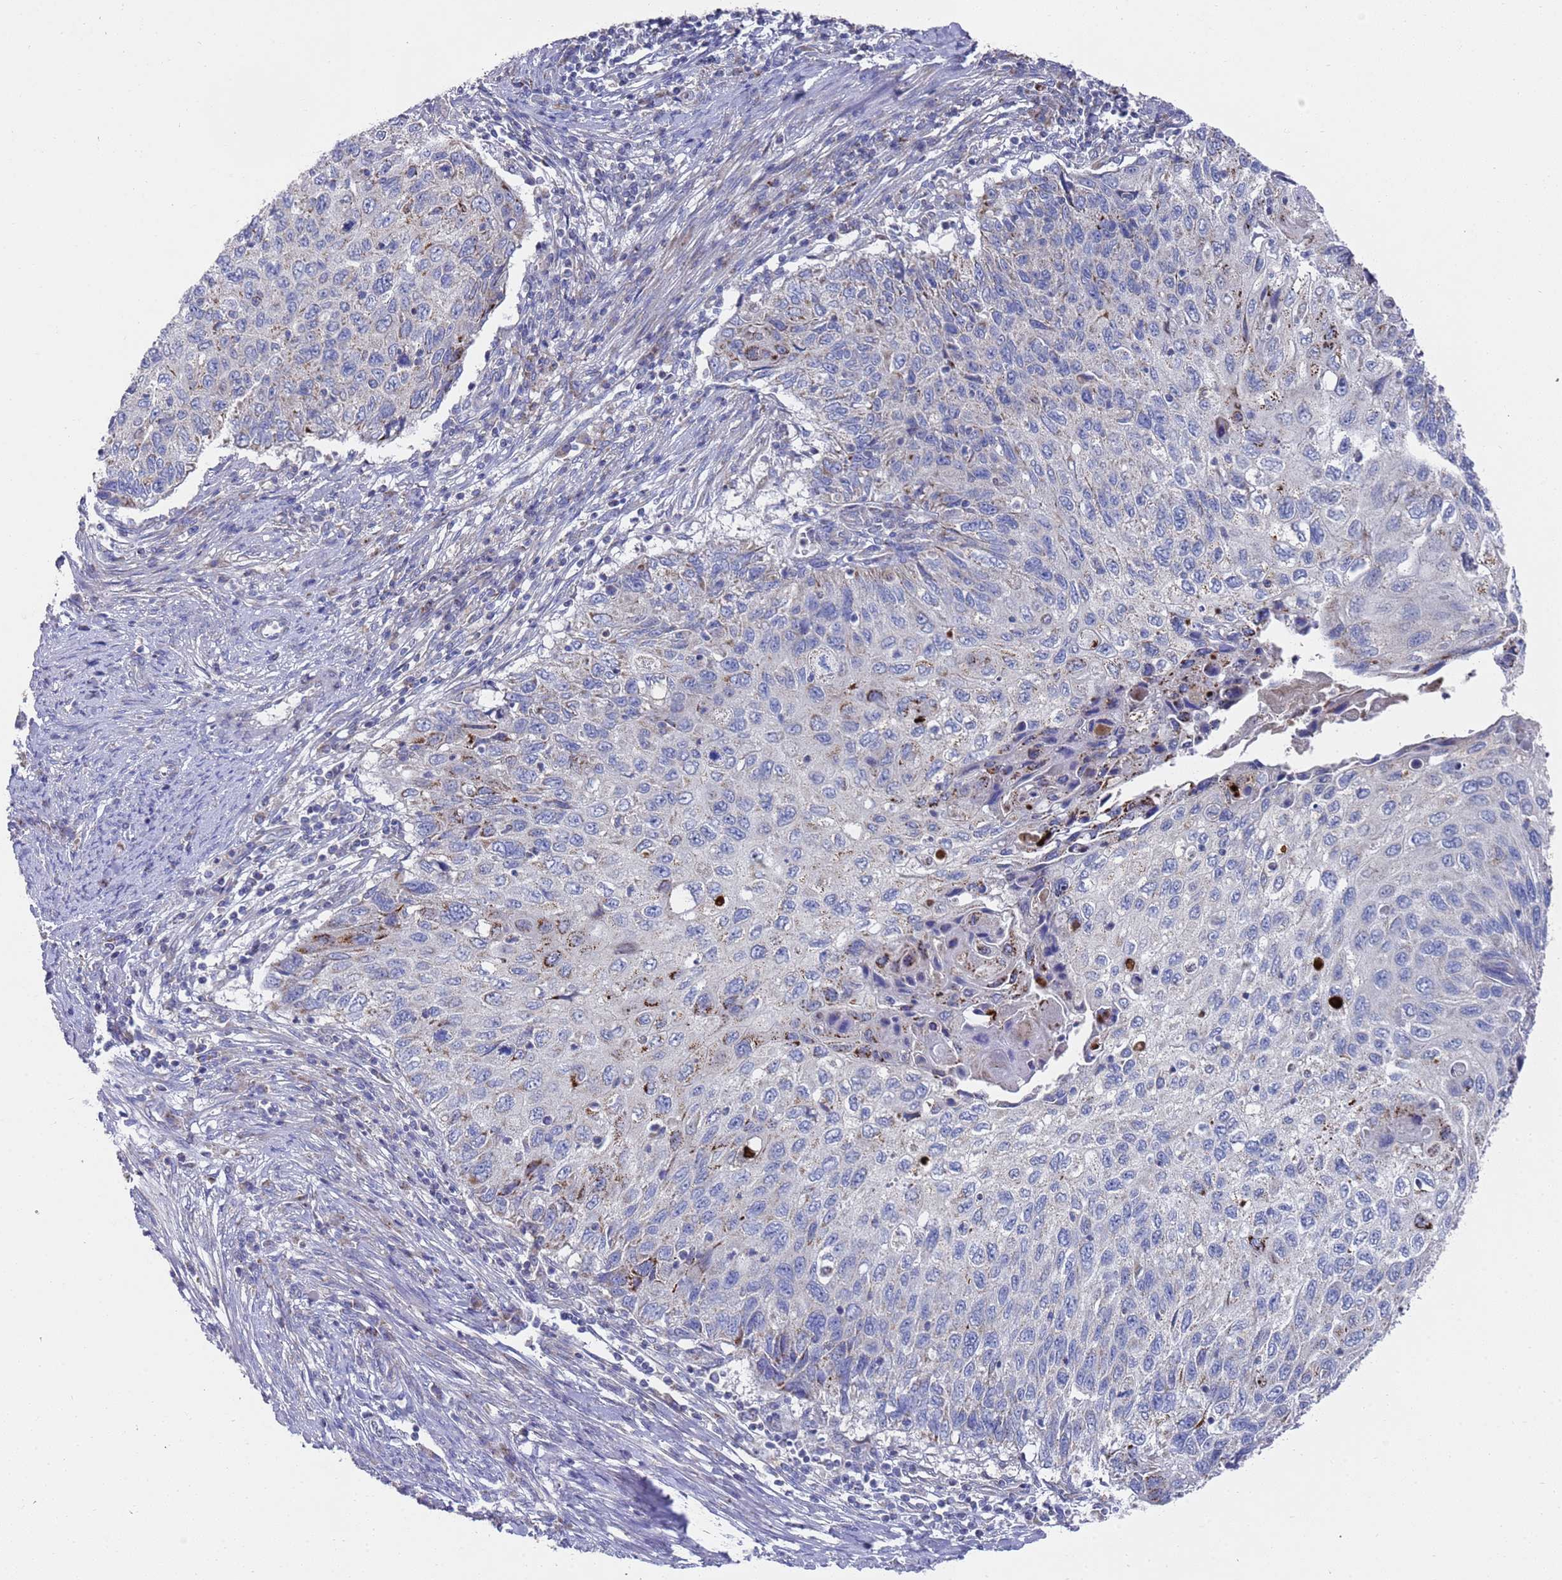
{"staining": {"intensity": "strong", "quantity": "<25%", "location": "cytoplasmic/membranous"}, "tissue": "cervical cancer", "cell_type": "Tumor cells", "image_type": "cancer", "snomed": [{"axis": "morphology", "description": "Squamous cell carcinoma, NOS"}, {"axis": "topography", "description": "Cervix"}], "caption": "This image demonstrates immunohistochemistry staining of cervical squamous cell carcinoma, with medium strong cytoplasmic/membranous staining in approximately <25% of tumor cells.", "gene": "NPEPPS", "patient": {"sex": "female", "age": 70}}